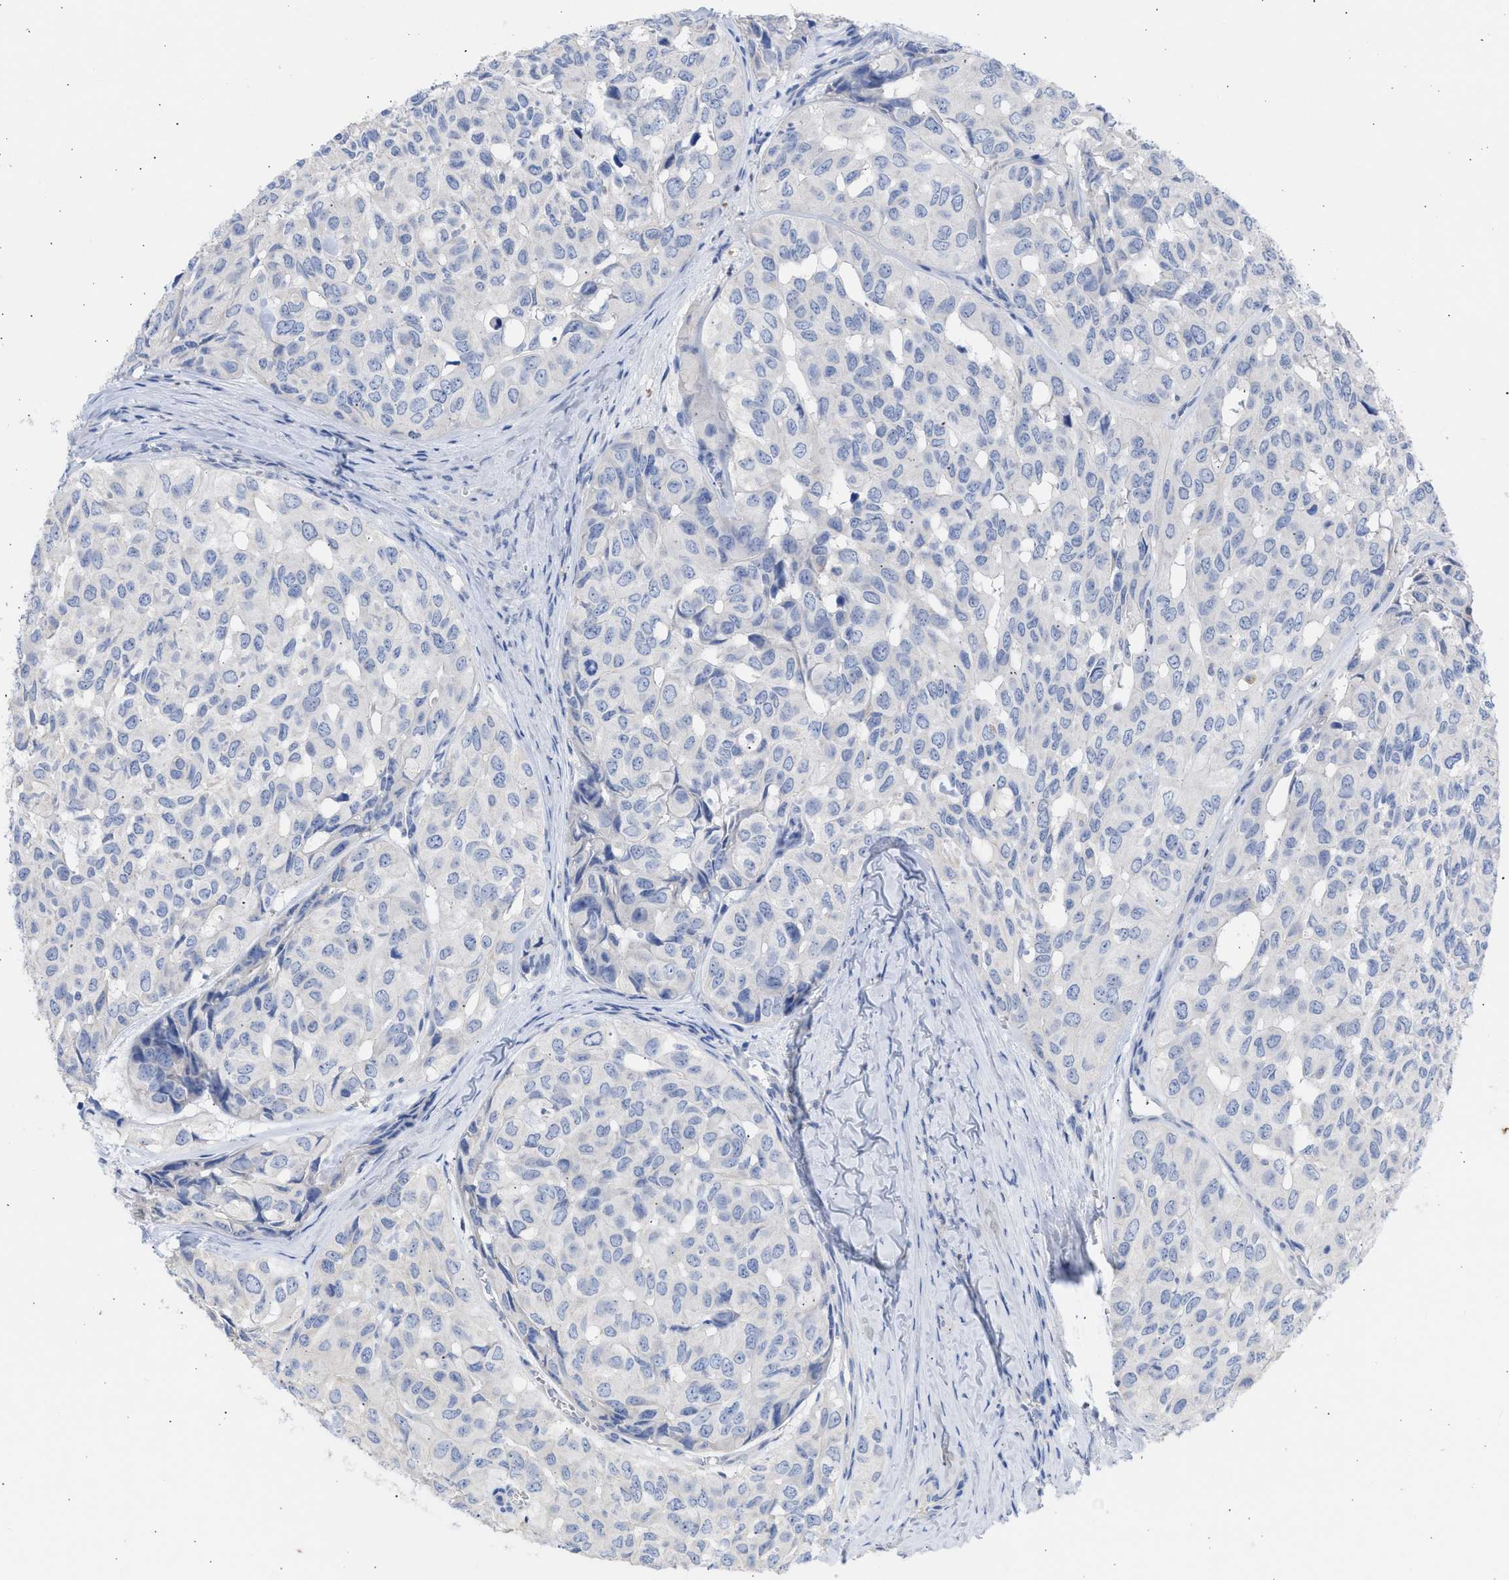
{"staining": {"intensity": "negative", "quantity": "none", "location": "none"}, "tissue": "head and neck cancer", "cell_type": "Tumor cells", "image_type": "cancer", "snomed": [{"axis": "morphology", "description": "Adenocarcinoma, NOS"}, {"axis": "topography", "description": "Salivary gland, NOS"}, {"axis": "topography", "description": "Head-Neck"}], "caption": "Human head and neck adenocarcinoma stained for a protein using IHC demonstrates no expression in tumor cells.", "gene": "RSPH1", "patient": {"sex": "female", "age": 76}}